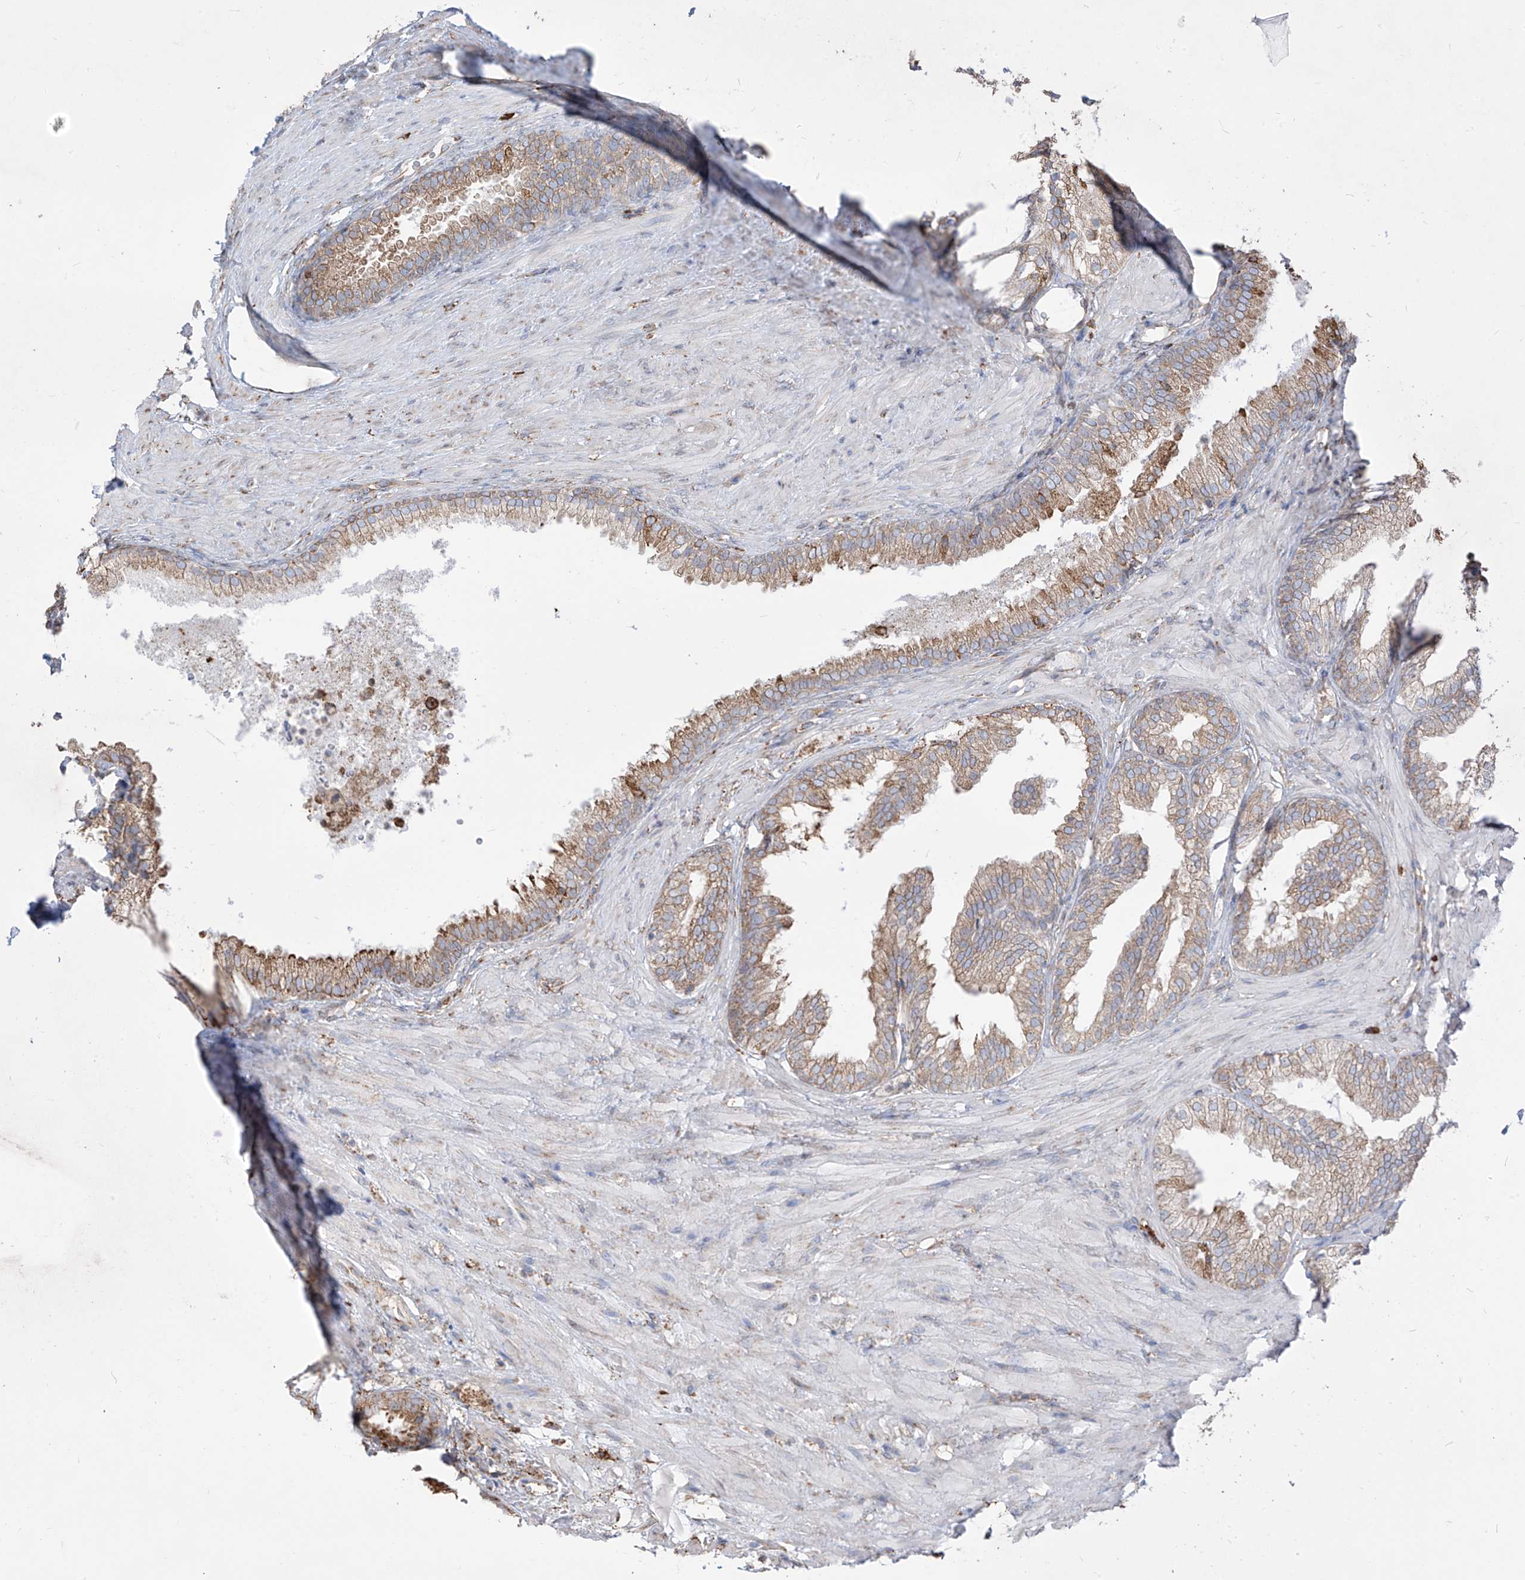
{"staining": {"intensity": "moderate", "quantity": ">75%", "location": "cytoplasmic/membranous"}, "tissue": "prostate", "cell_type": "Glandular cells", "image_type": "normal", "snomed": [{"axis": "morphology", "description": "Normal tissue, NOS"}, {"axis": "topography", "description": "Prostate"}], "caption": "Protein analysis of unremarkable prostate shows moderate cytoplasmic/membranous staining in about >75% of glandular cells.", "gene": "PDIA6", "patient": {"sex": "male", "age": 76}}